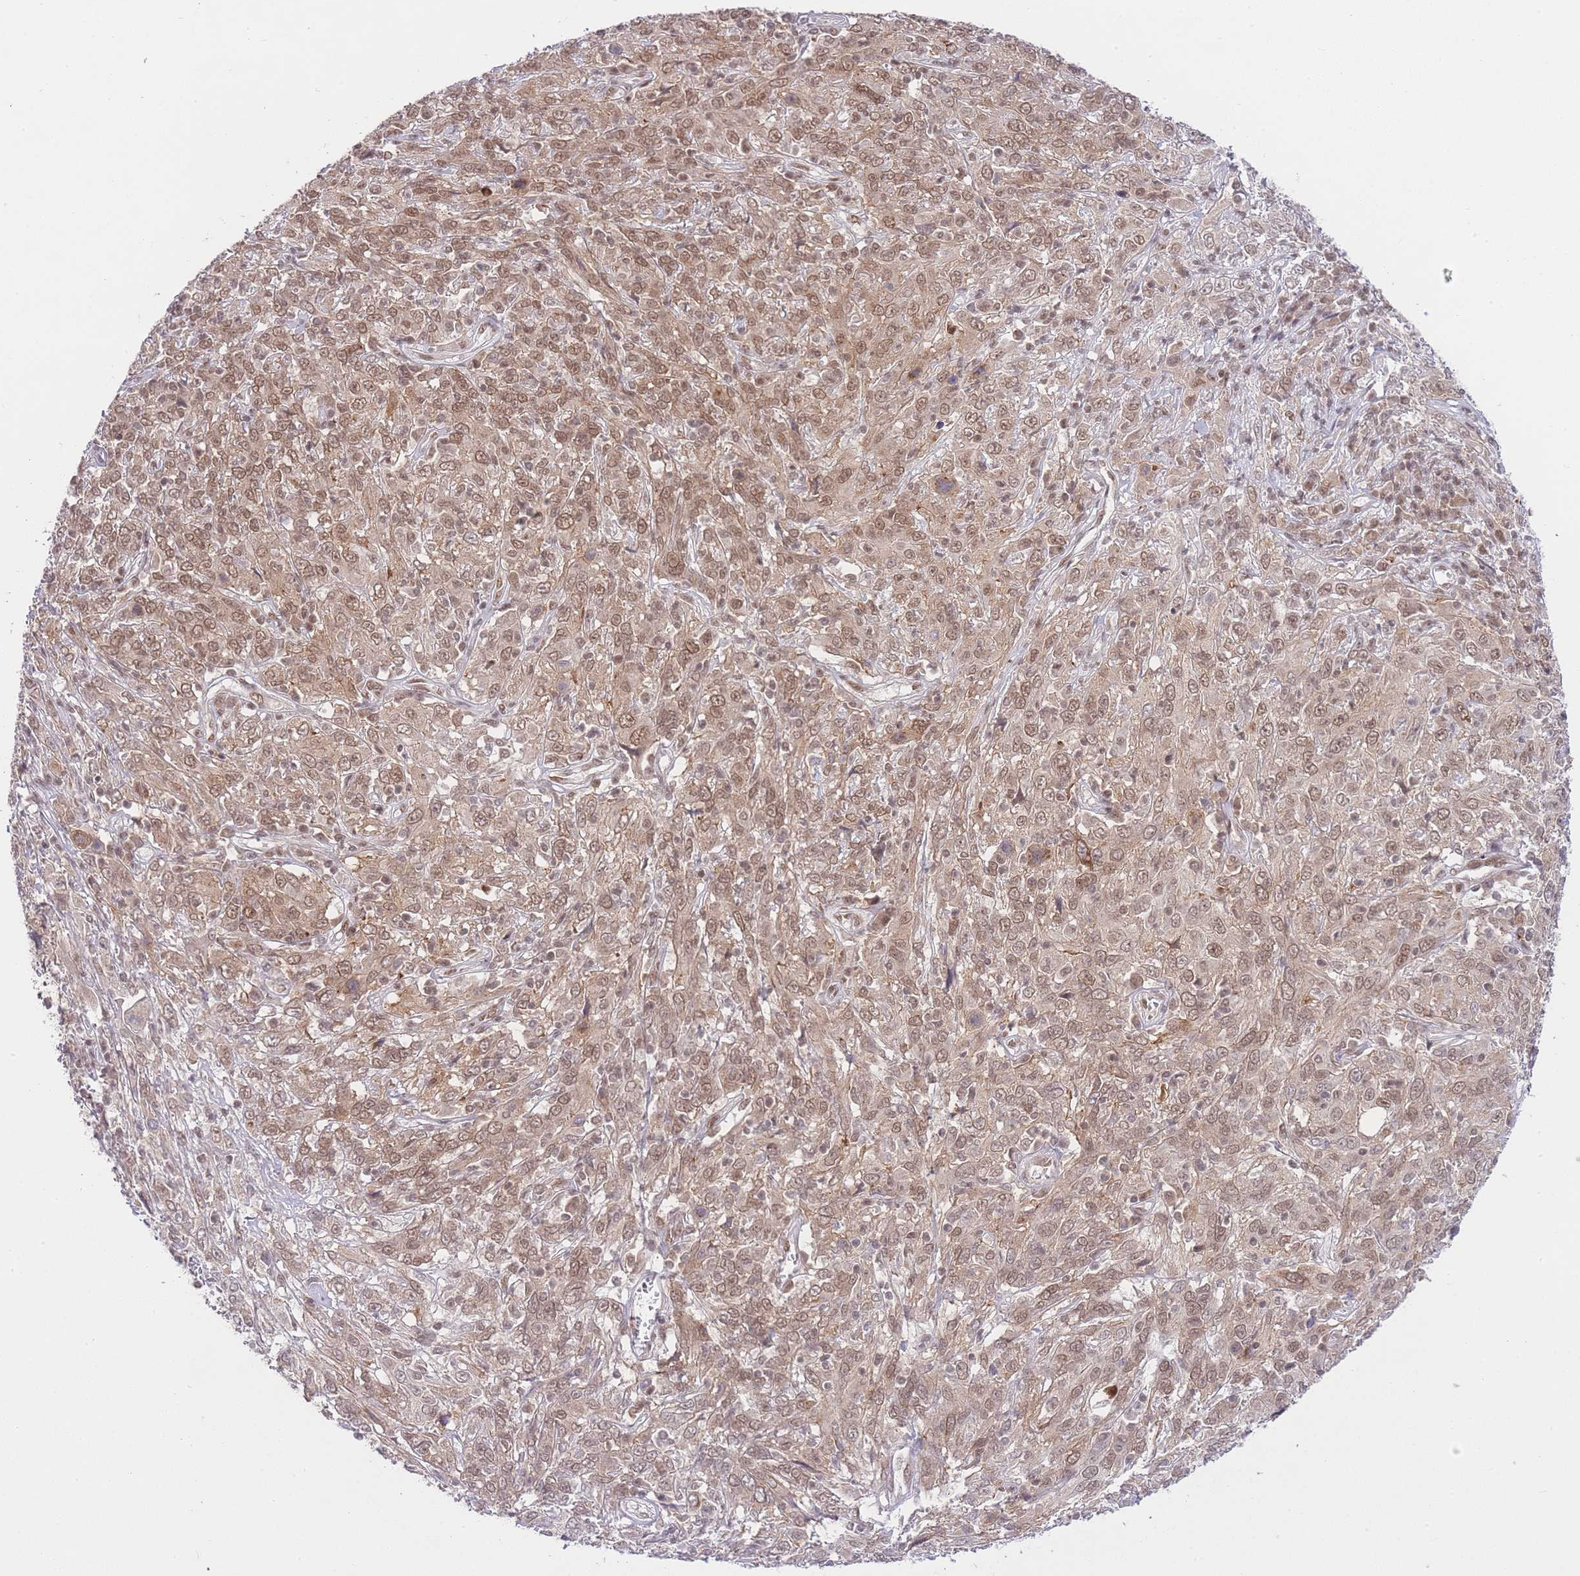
{"staining": {"intensity": "moderate", "quantity": ">75%", "location": "nuclear"}, "tissue": "cervical cancer", "cell_type": "Tumor cells", "image_type": "cancer", "snomed": [{"axis": "morphology", "description": "Squamous cell carcinoma, NOS"}, {"axis": "topography", "description": "Cervix"}], "caption": "Immunohistochemistry histopathology image of neoplastic tissue: human cervical squamous cell carcinoma stained using immunohistochemistry displays medium levels of moderate protein expression localized specifically in the nuclear of tumor cells, appearing as a nuclear brown color.", "gene": "TMED3", "patient": {"sex": "female", "age": 46}}